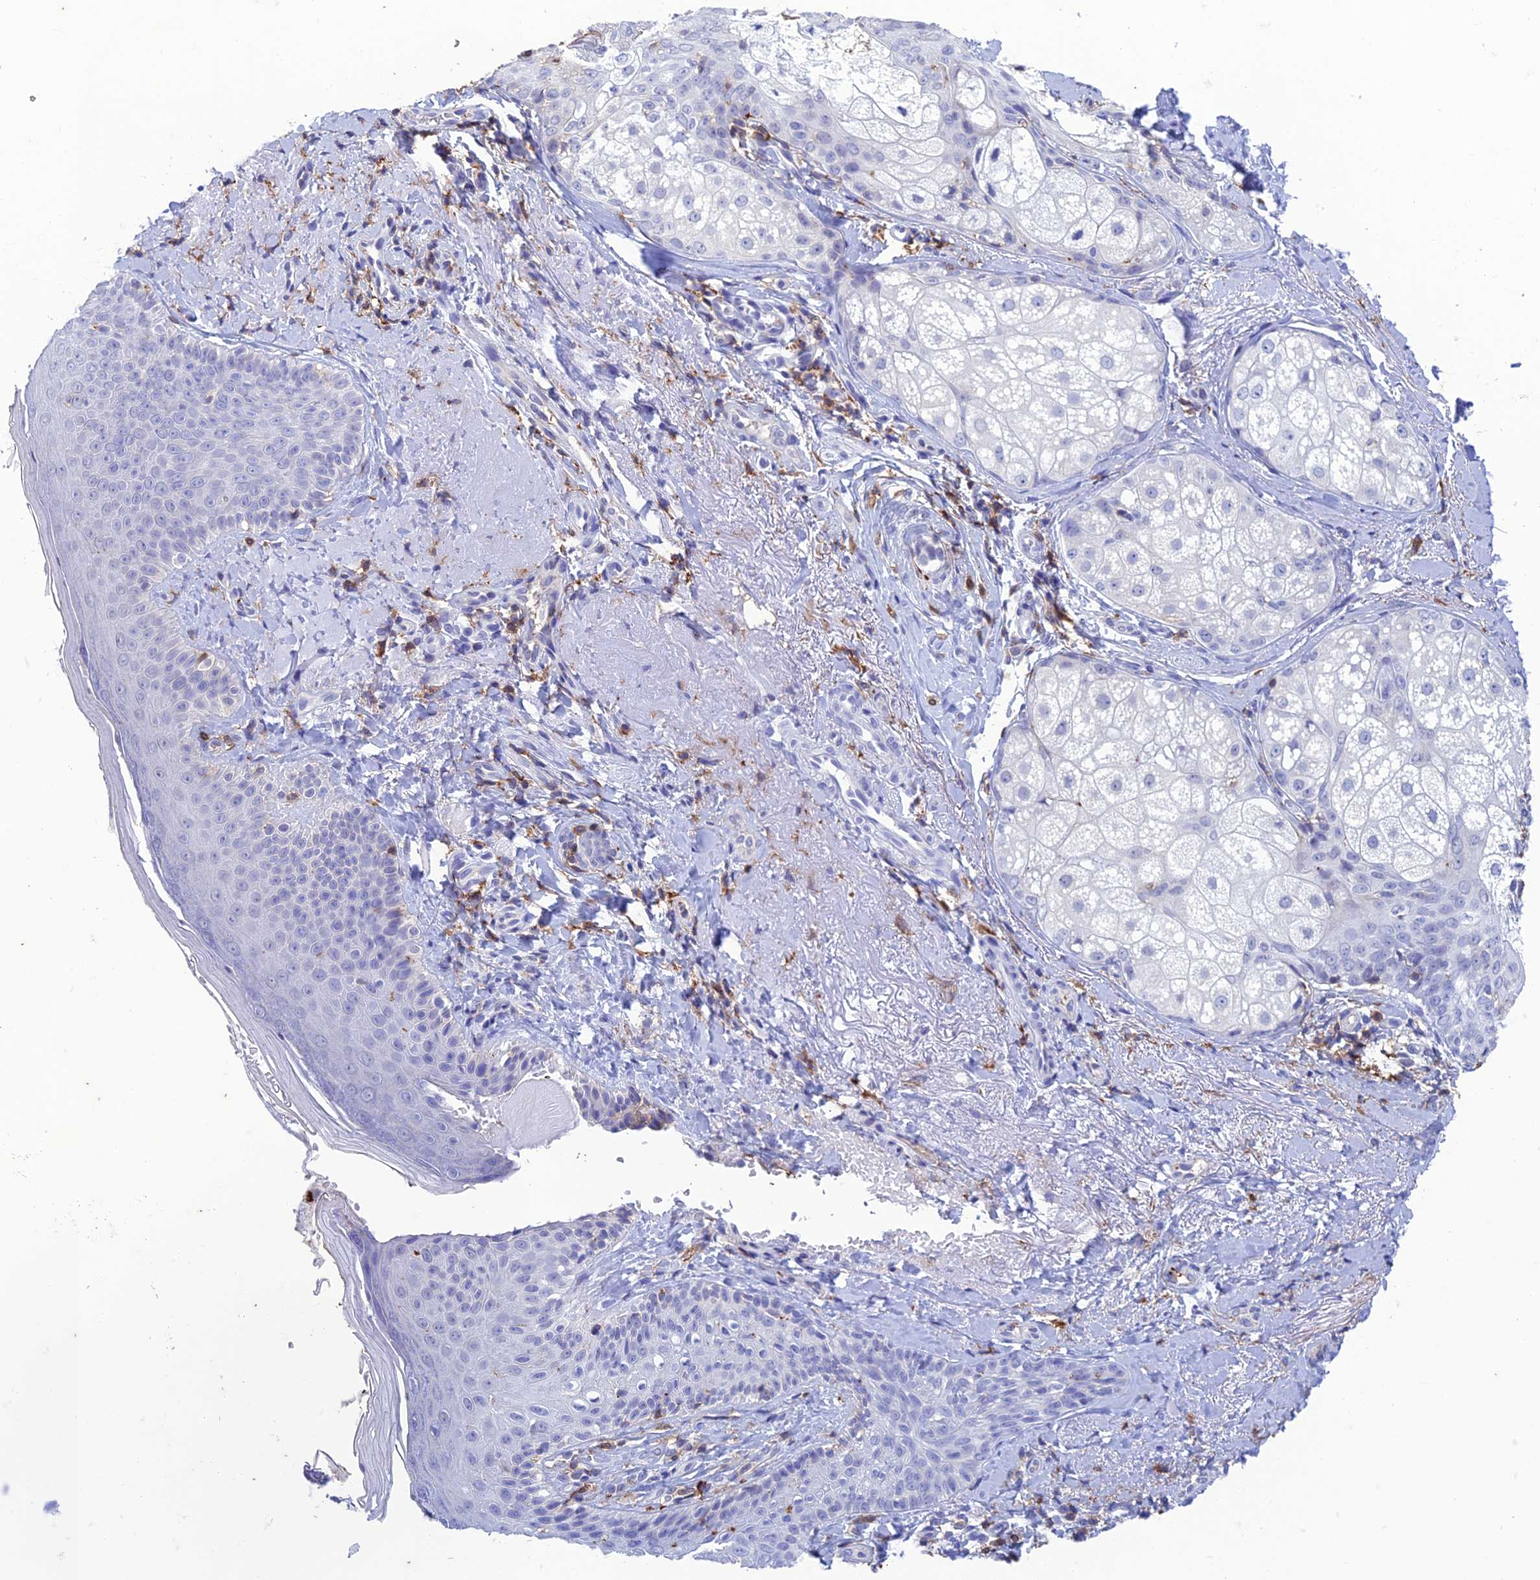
{"staining": {"intensity": "negative", "quantity": "none", "location": "none"}, "tissue": "skin", "cell_type": "Fibroblasts", "image_type": "normal", "snomed": [{"axis": "morphology", "description": "Normal tissue, NOS"}, {"axis": "topography", "description": "Skin"}], "caption": "The micrograph shows no significant positivity in fibroblasts of skin.", "gene": "FGF7", "patient": {"sex": "male", "age": 57}}